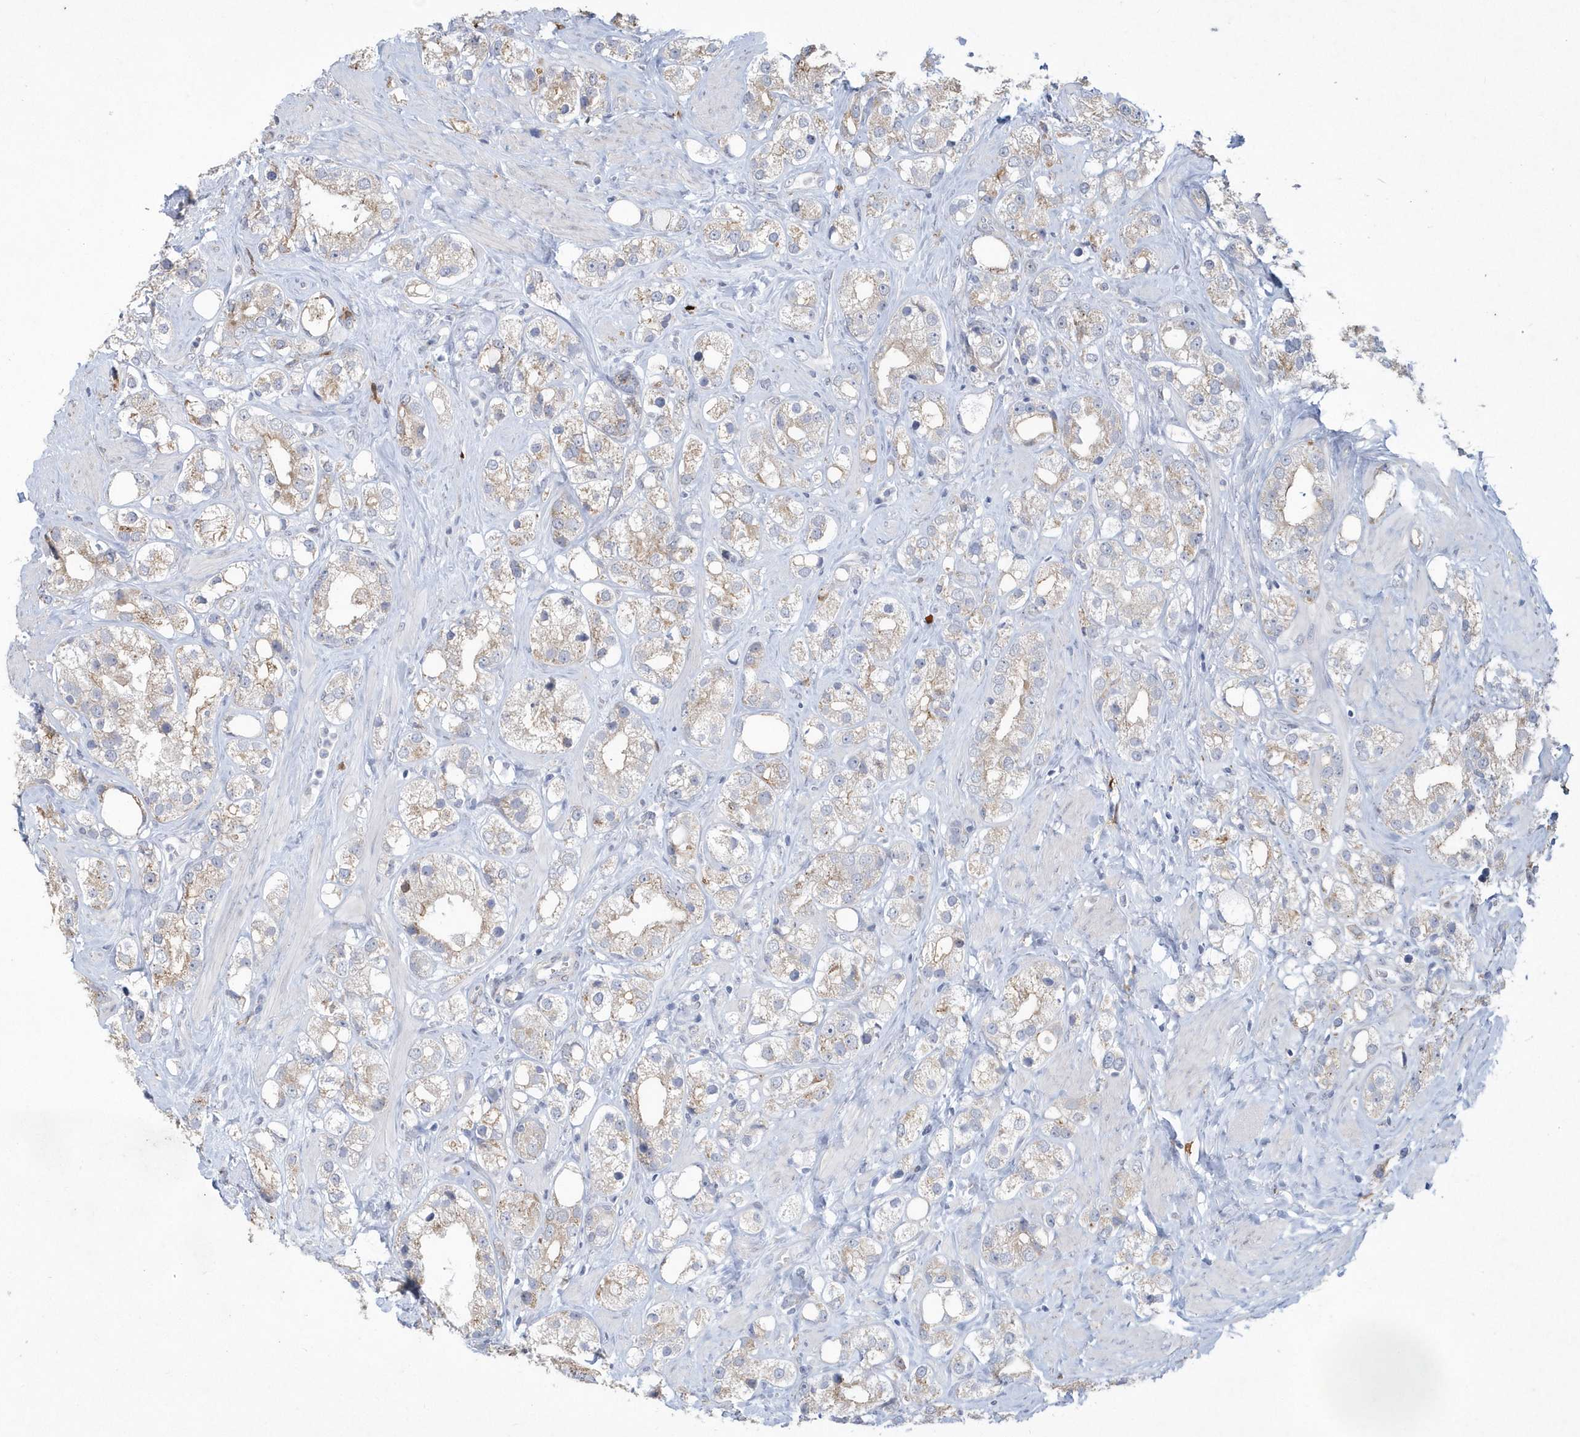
{"staining": {"intensity": "weak", "quantity": "25%-75%", "location": "cytoplasmic/membranous"}, "tissue": "prostate cancer", "cell_type": "Tumor cells", "image_type": "cancer", "snomed": [{"axis": "morphology", "description": "Adenocarcinoma, NOS"}, {"axis": "topography", "description": "Prostate"}], "caption": "Prostate cancer (adenocarcinoma) tissue displays weak cytoplasmic/membranous expression in approximately 25%-75% of tumor cells", "gene": "TSPEAR", "patient": {"sex": "male", "age": 79}}